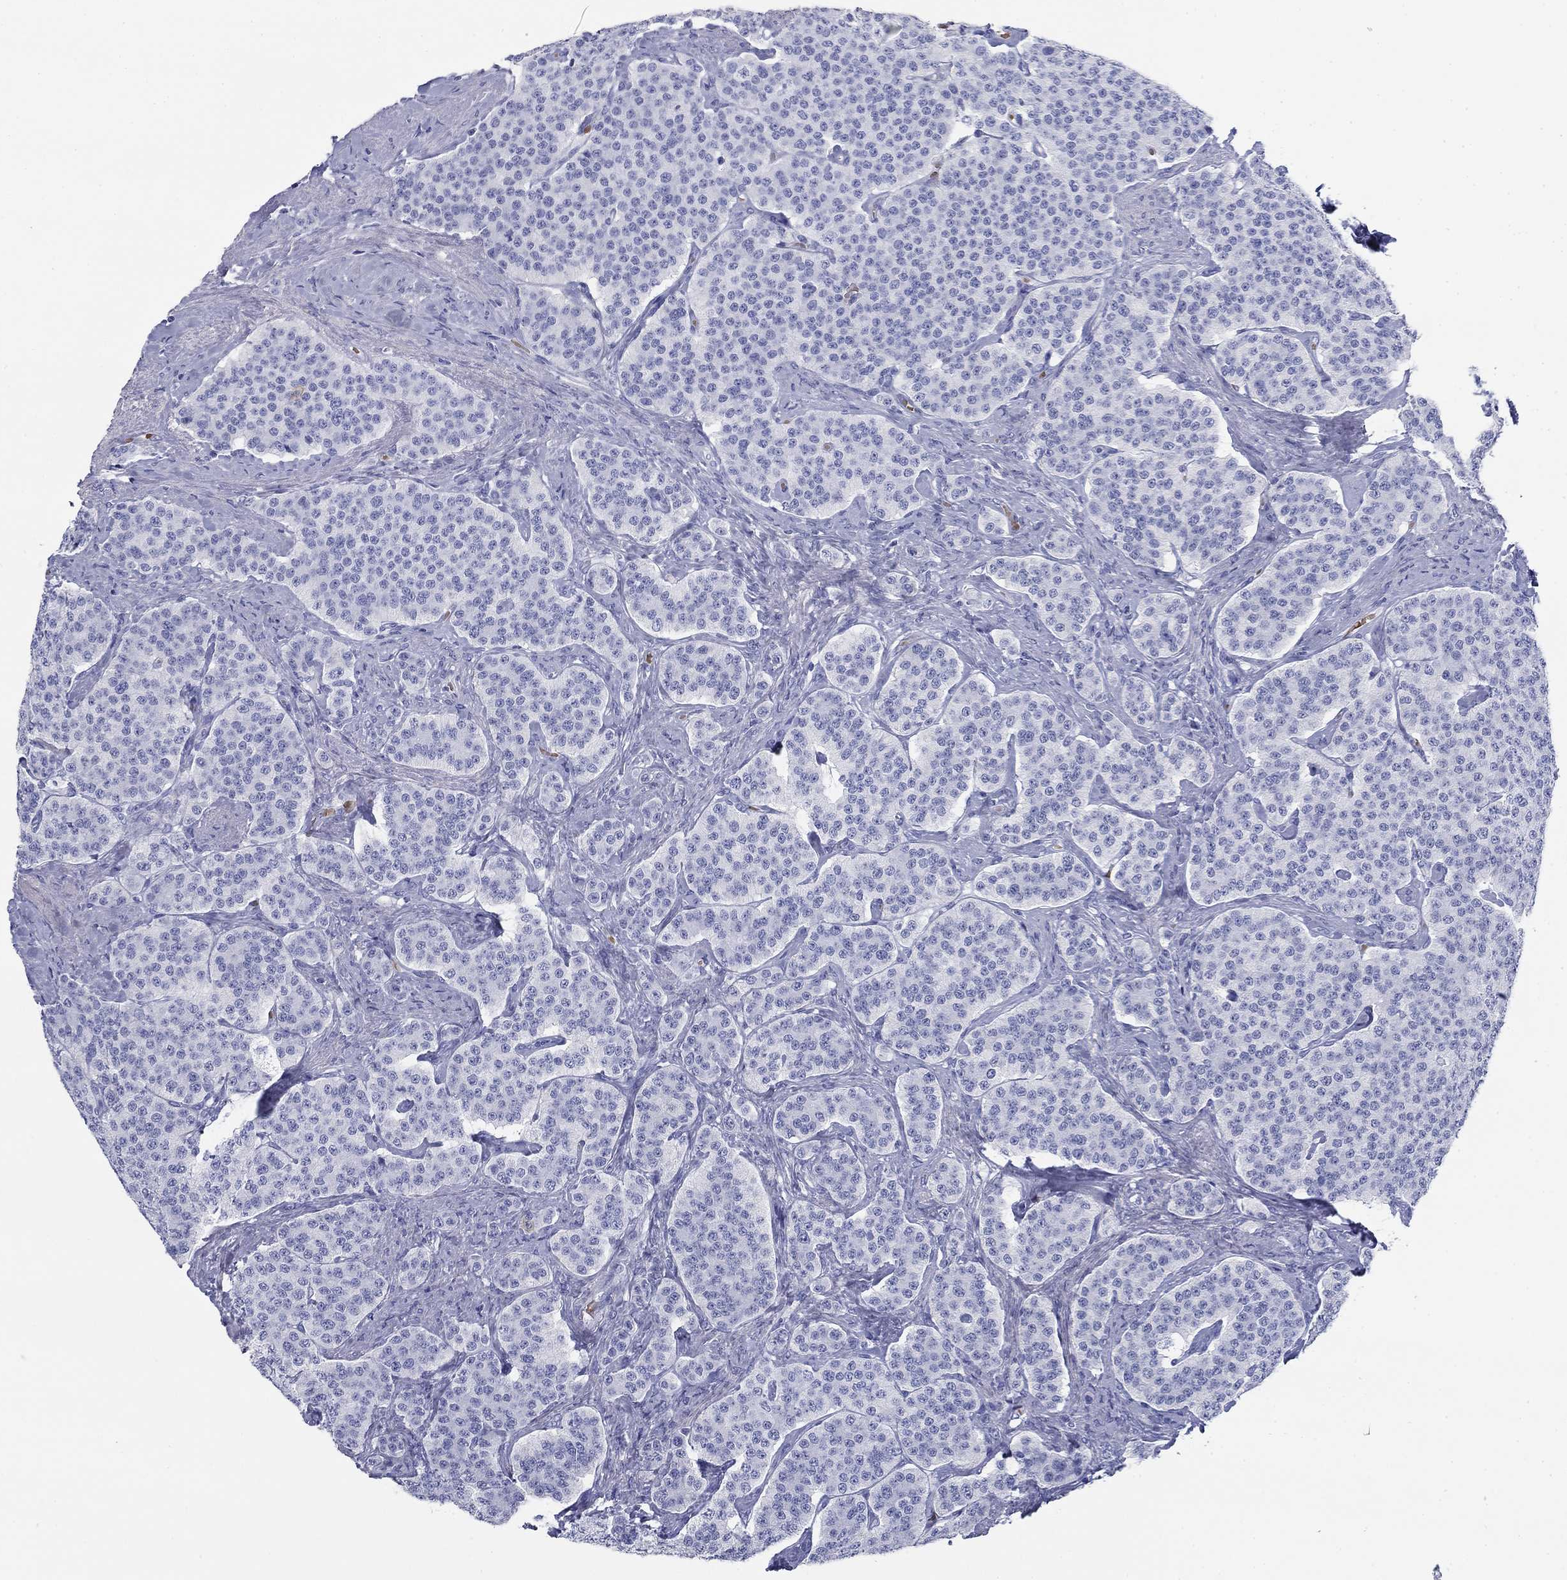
{"staining": {"intensity": "negative", "quantity": "none", "location": "none"}, "tissue": "carcinoid", "cell_type": "Tumor cells", "image_type": "cancer", "snomed": [{"axis": "morphology", "description": "Carcinoid, malignant, NOS"}, {"axis": "topography", "description": "Small intestine"}], "caption": "Immunohistochemistry photomicrograph of human carcinoid (malignant) stained for a protein (brown), which shows no expression in tumor cells. The staining is performed using DAB brown chromogen with nuclei counter-stained in using hematoxylin.", "gene": "GPC1", "patient": {"sex": "female", "age": 58}}